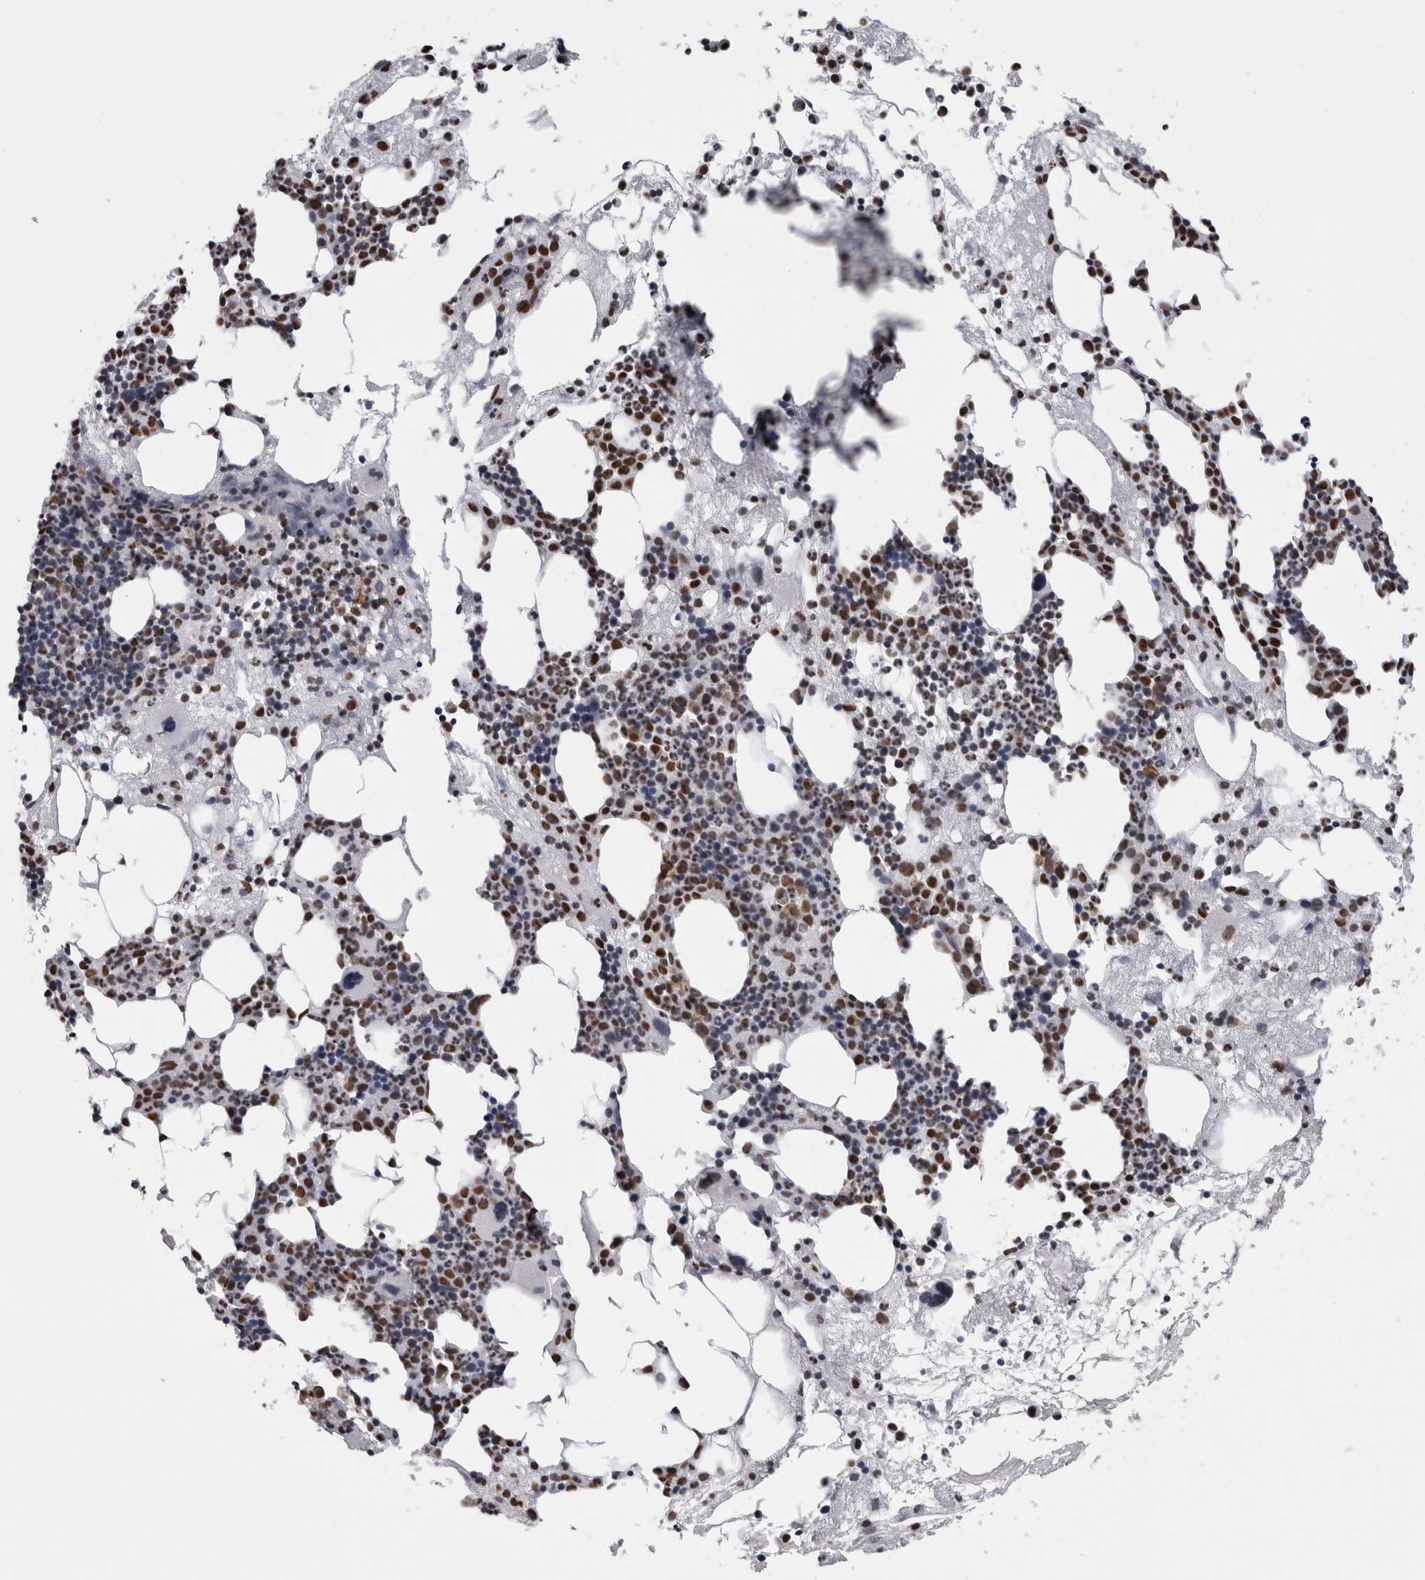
{"staining": {"intensity": "strong", "quantity": "25%-75%", "location": "nuclear"}, "tissue": "bone marrow", "cell_type": "Hematopoietic cells", "image_type": "normal", "snomed": [{"axis": "morphology", "description": "Normal tissue, NOS"}, {"axis": "morphology", "description": "Inflammation, NOS"}, {"axis": "topography", "description": "Bone marrow"}], "caption": "Immunohistochemical staining of benign human bone marrow displays high levels of strong nuclear expression in about 25%-75% of hematopoietic cells. The protein is stained brown, and the nuclei are stained in blue (DAB IHC with brightfield microscopy, high magnification).", "gene": "ALPK3", "patient": {"sex": "female", "age": 81}}